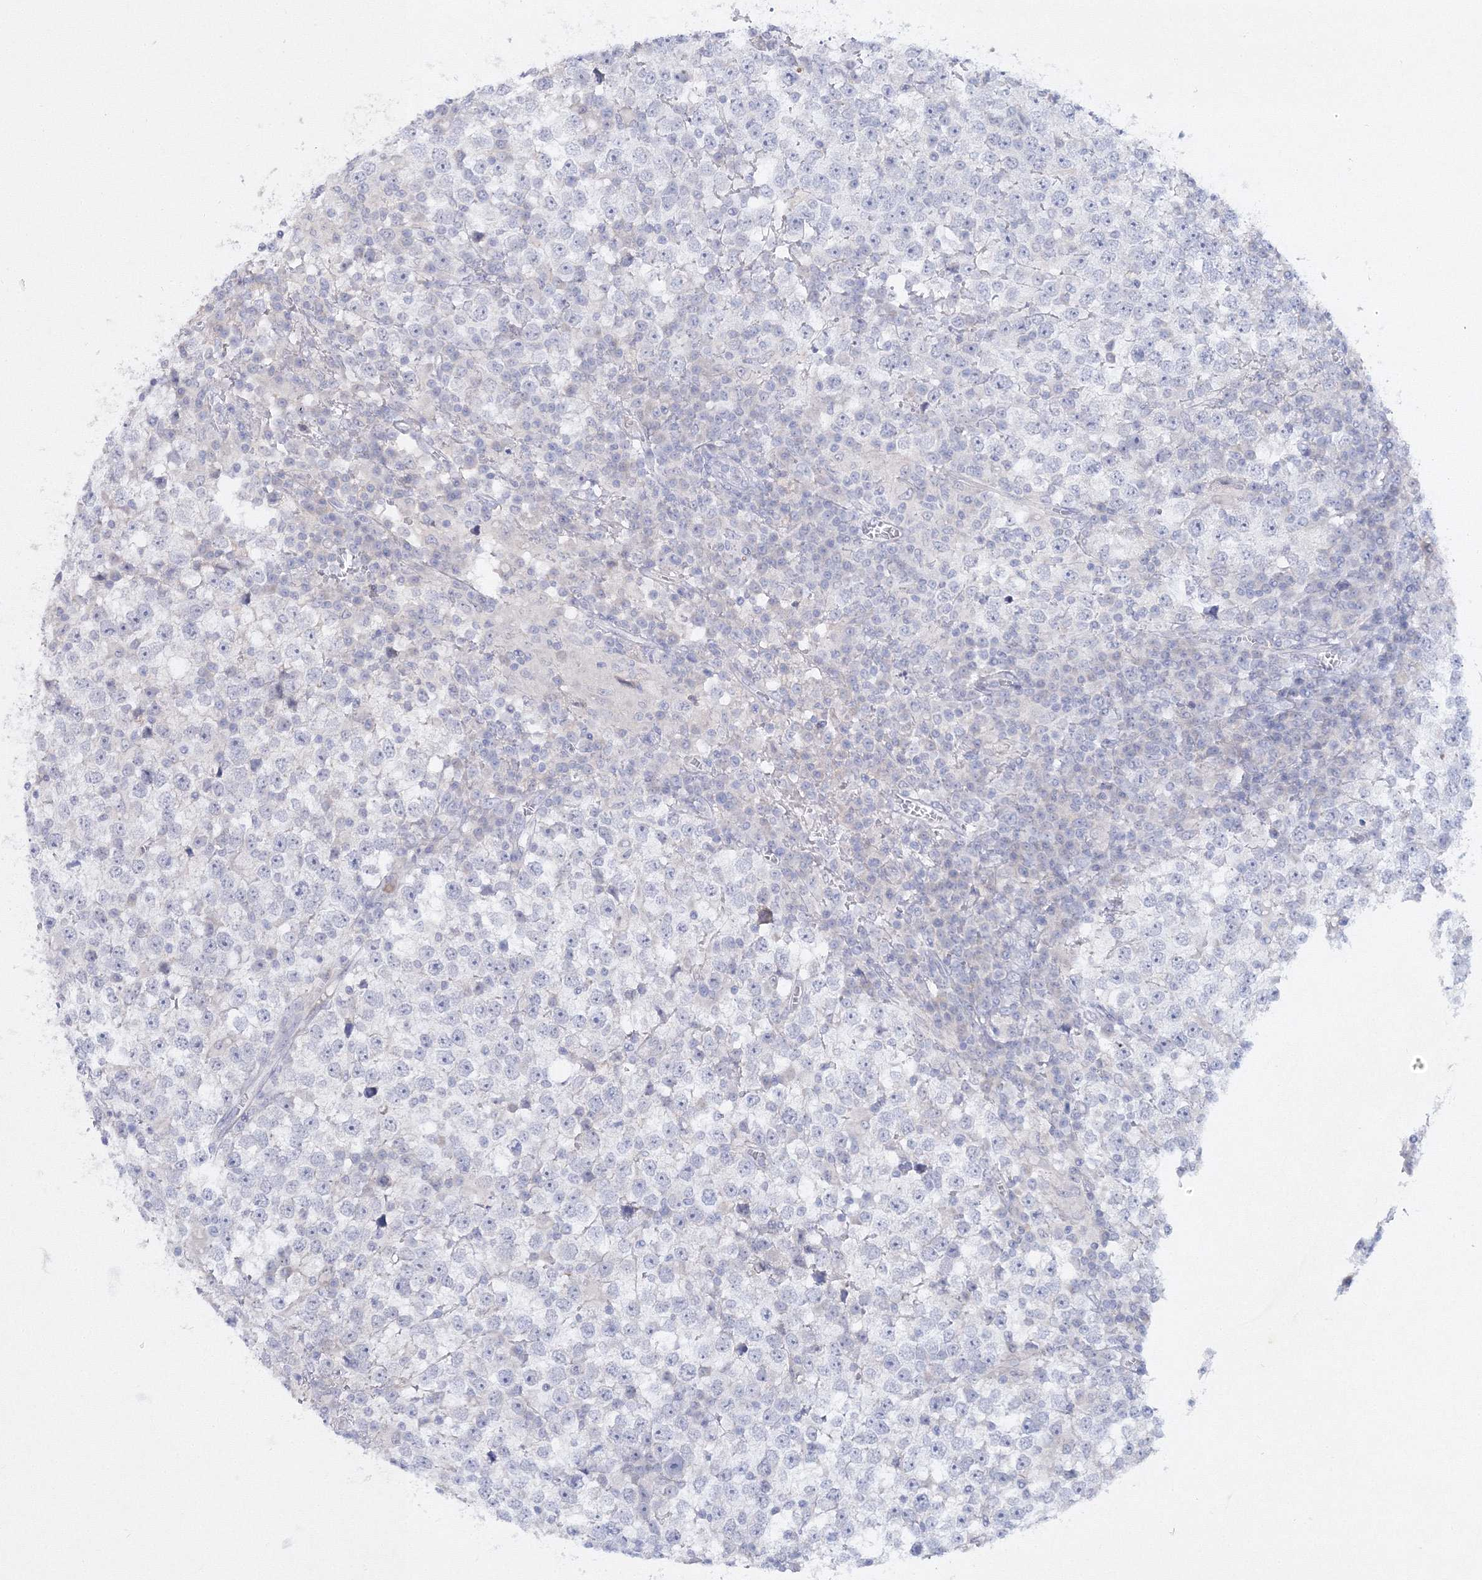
{"staining": {"intensity": "negative", "quantity": "none", "location": "none"}, "tissue": "testis cancer", "cell_type": "Tumor cells", "image_type": "cancer", "snomed": [{"axis": "morphology", "description": "Seminoma, NOS"}, {"axis": "topography", "description": "Testis"}], "caption": "DAB (3,3'-diaminobenzidine) immunohistochemical staining of human testis cancer shows no significant staining in tumor cells.", "gene": "NEU4", "patient": {"sex": "male", "age": 65}}